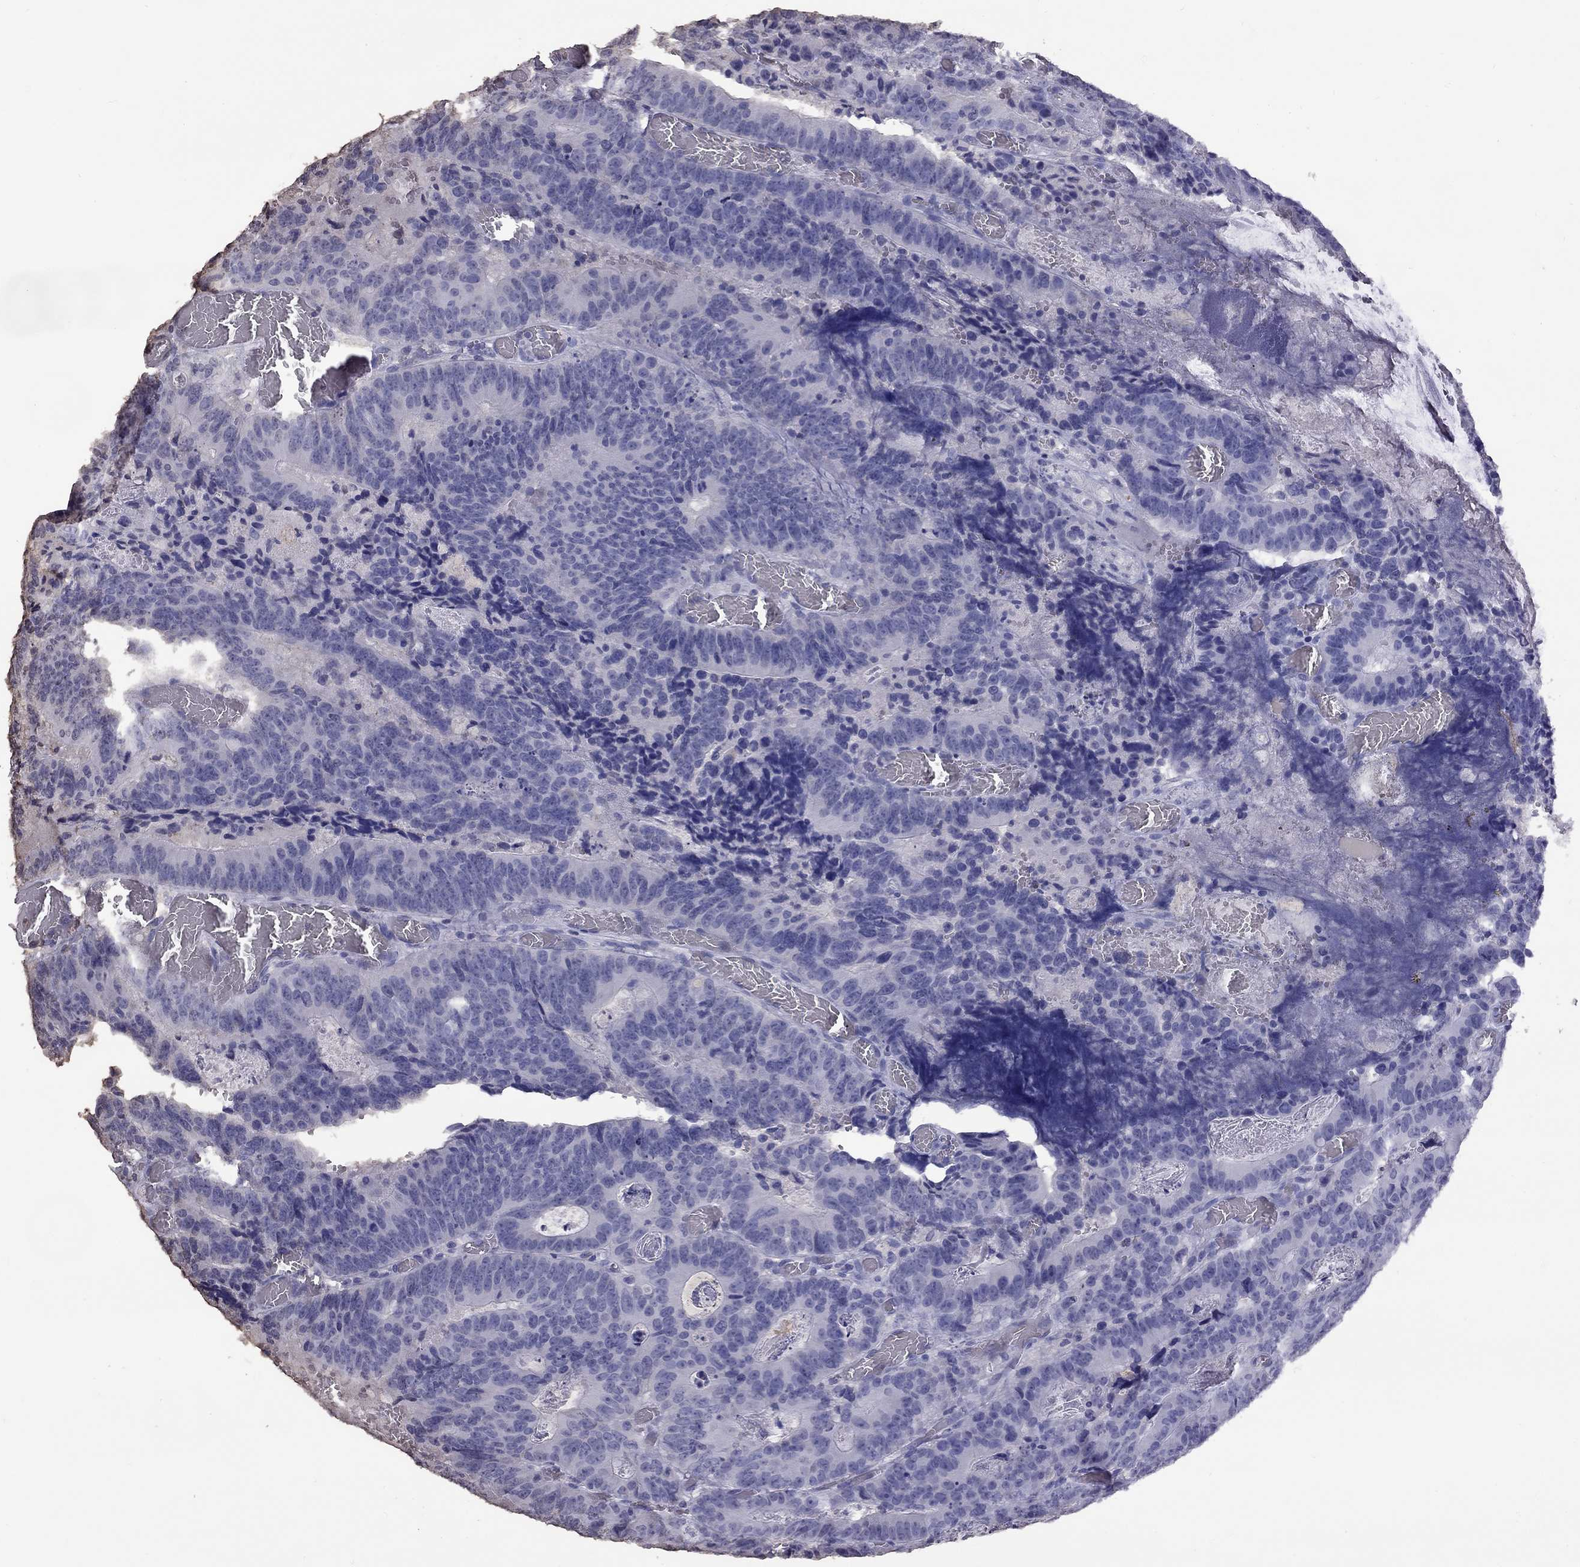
{"staining": {"intensity": "negative", "quantity": "none", "location": "none"}, "tissue": "colorectal cancer", "cell_type": "Tumor cells", "image_type": "cancer", "snomed": [{"axis": "morphology", "description": "Adenocarcinoma, NOS"}, {"axis": "topography", "description": "Colon"}], "caption": "Immunohistochemistry of colorectal adenocarcinoma shows no positivity in tumor cells. (DAB immunohistochemistry (IHC) visualized using brightfield microscopy, high magnification).", "gene": "SUN3", "patient": {"sex": "female", "age": 82}}